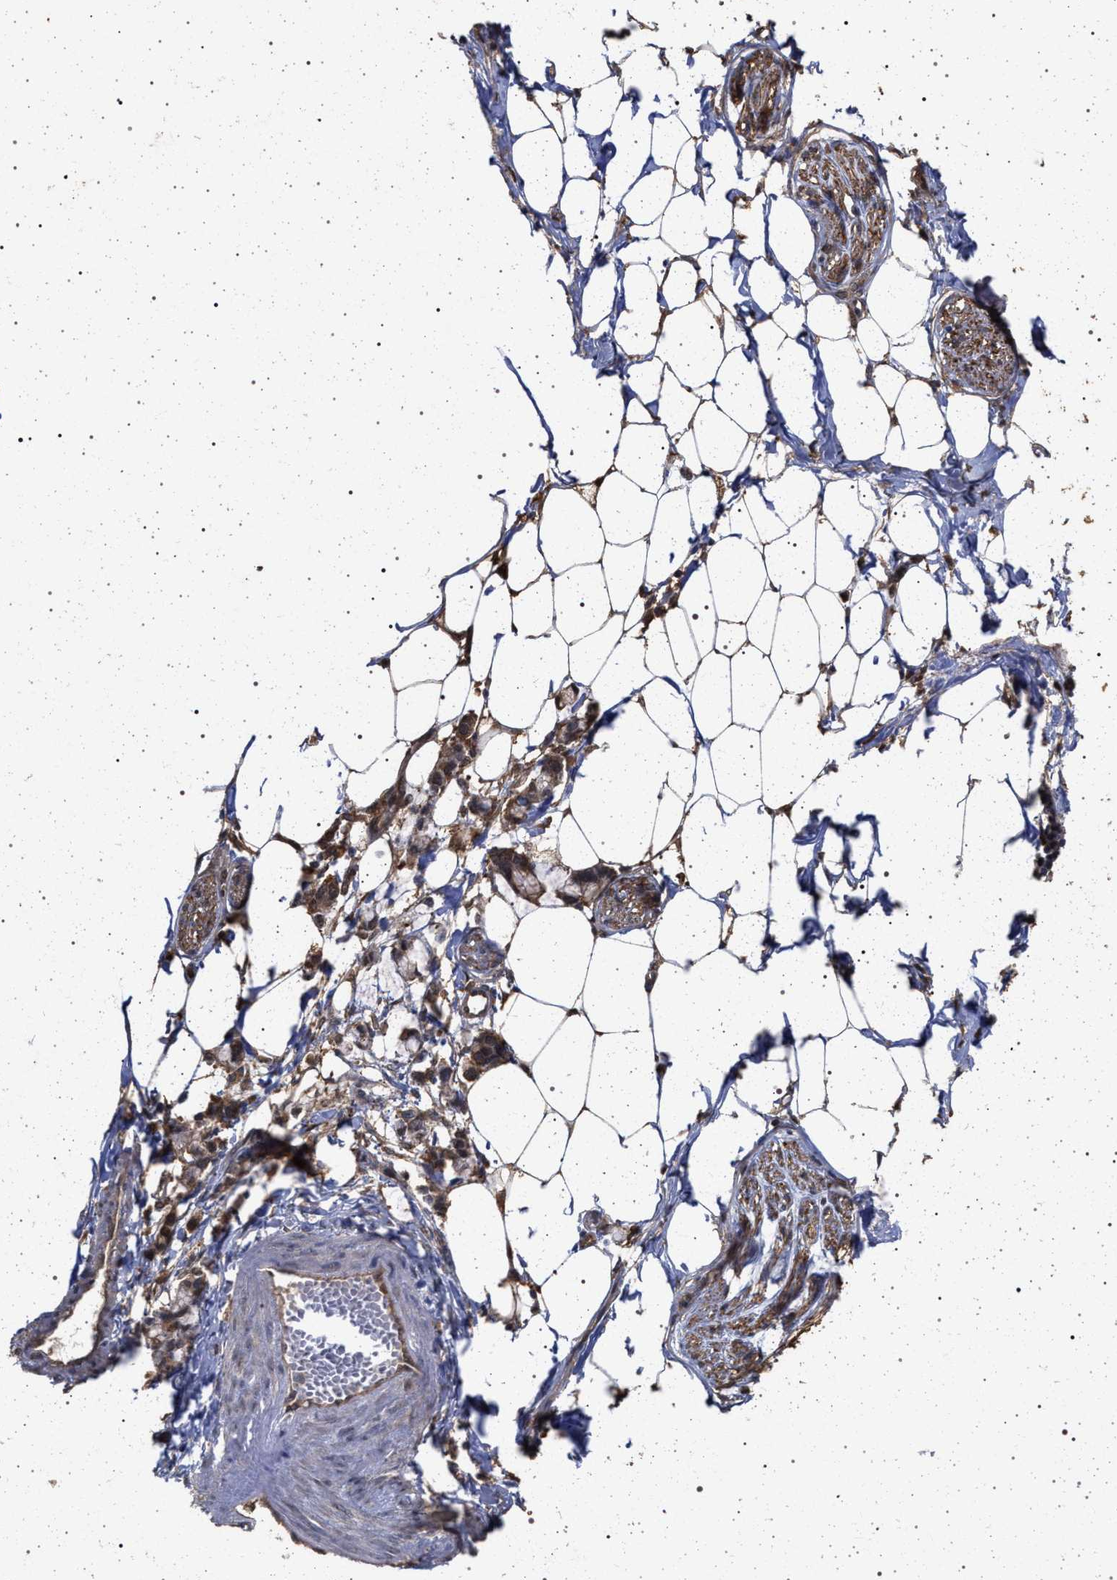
{"staining": {"intensity": "moderate", "quantity": "25%-75%", "location": "cytoplasmic/membranous"}, "tissue": "adipose tissue", "cell_type": "Adipocytes", "image_type": "normal", "snomed": [{"axis": "morphology", "description": "Normal tissue, NOS"}, {"axis": "morphology", "description": "Adenocarcinoma, NOS"}, {"axis": "topography", "description": "Colon"}, {"axis": "topography", "description": "Peripheral nerve tissue"}], "caption": "Protein staining reveals moderate cytoplasmic/membranous expression in approximately 25%-75% of adipocytes in unremarkable adipose tissue. The protein is shown in brown color, while the nuclei are stained blue.", "gene": "IFT20", "patient": {"sex": "male", "age": 14}}